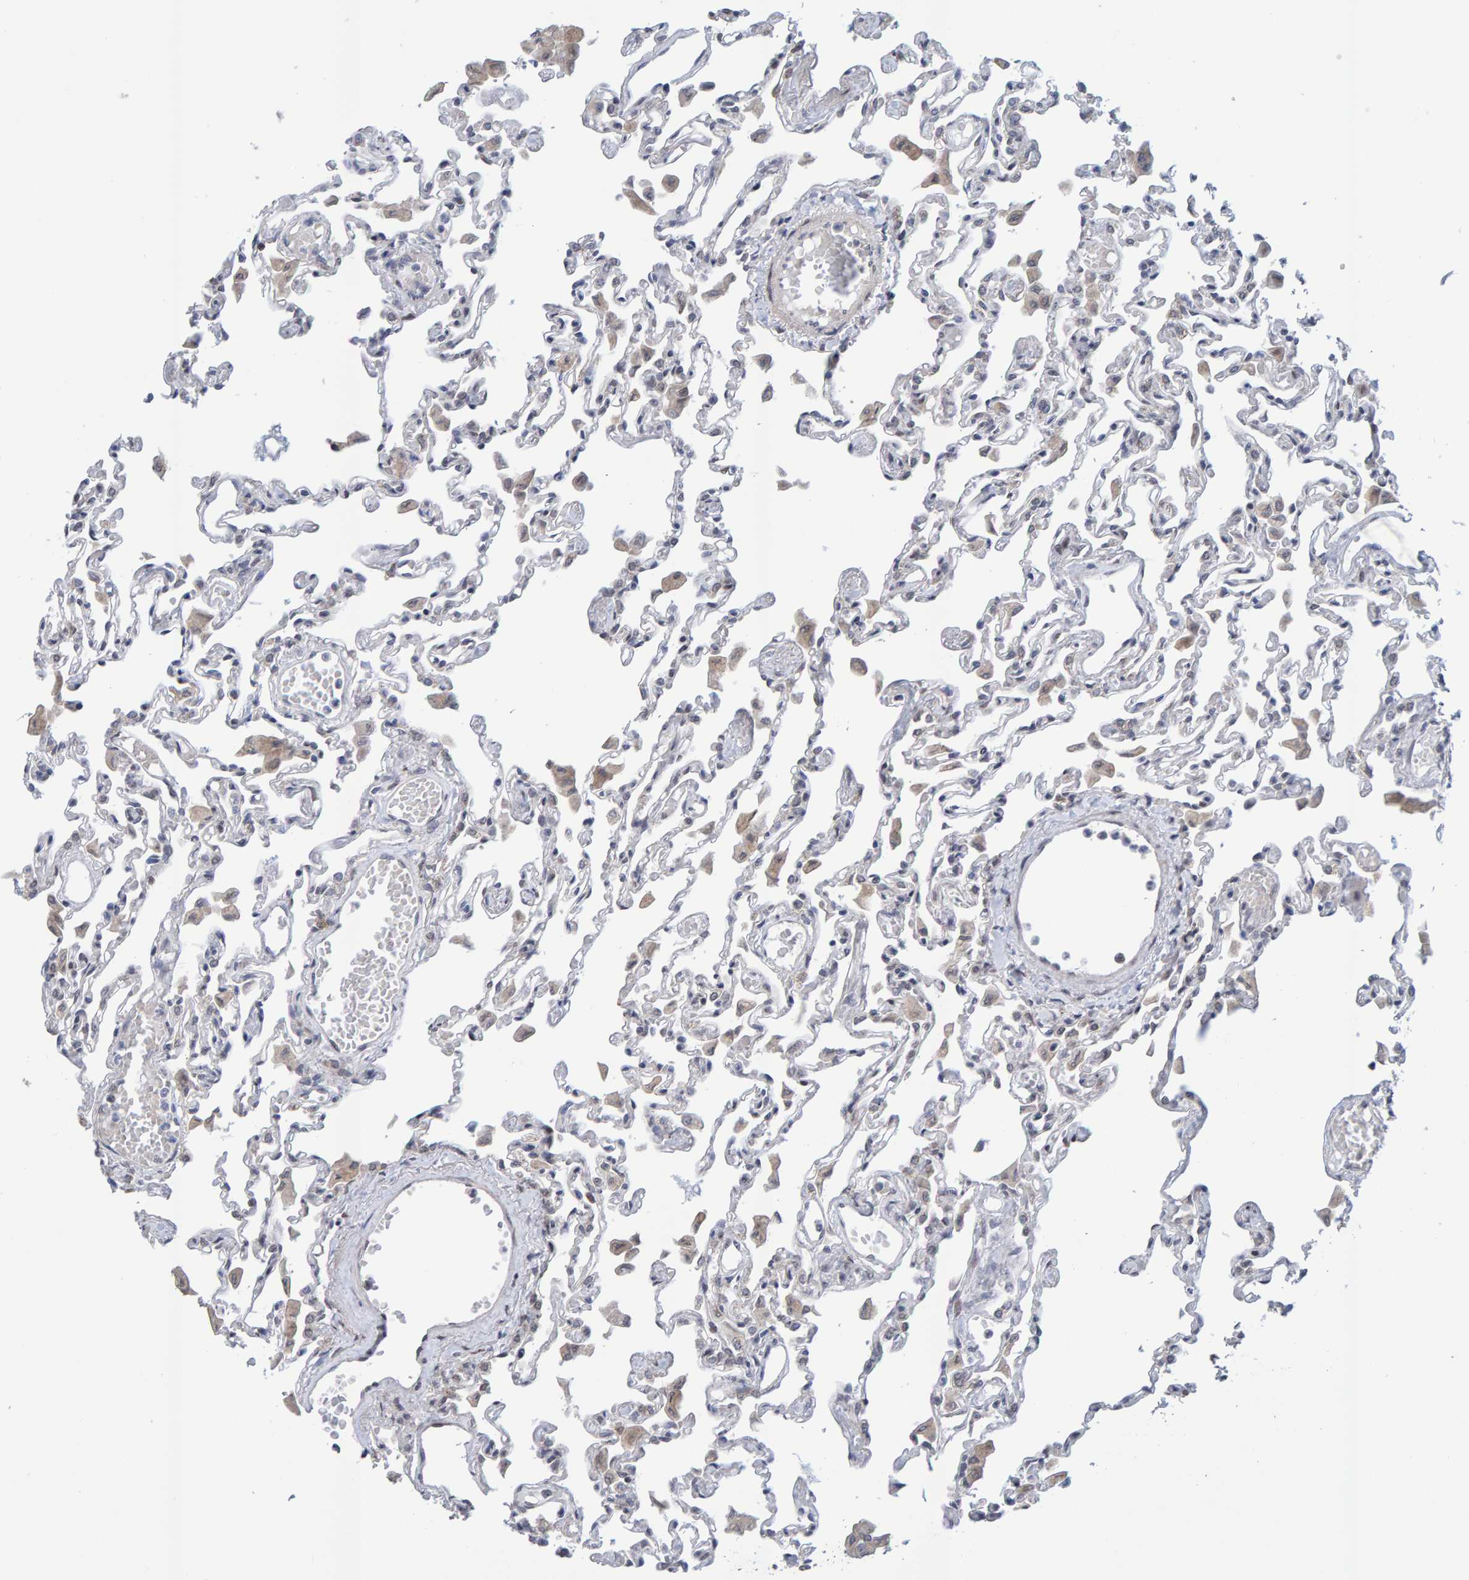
{"staining": {"intensity": "negative", "quantity": "none", "location": "none"}, "tissue": "lung", "cell_type": "Alveolar cells", "image_type": "normal", "snomed": [{"axis": "morphology", "description": "Normal tissue, NOS"}, {"axis": "topography", "description": "Bronchus"}, {"axis": "topography", "description": "Lung"}], "caption": "Immunohistochemistry micrograph of normal human lung stained for a protein (brown), which demonstrates no positivity in alveolar cells.", "gene": "USP43", "patient": {"sex": "female", "age": 49}}